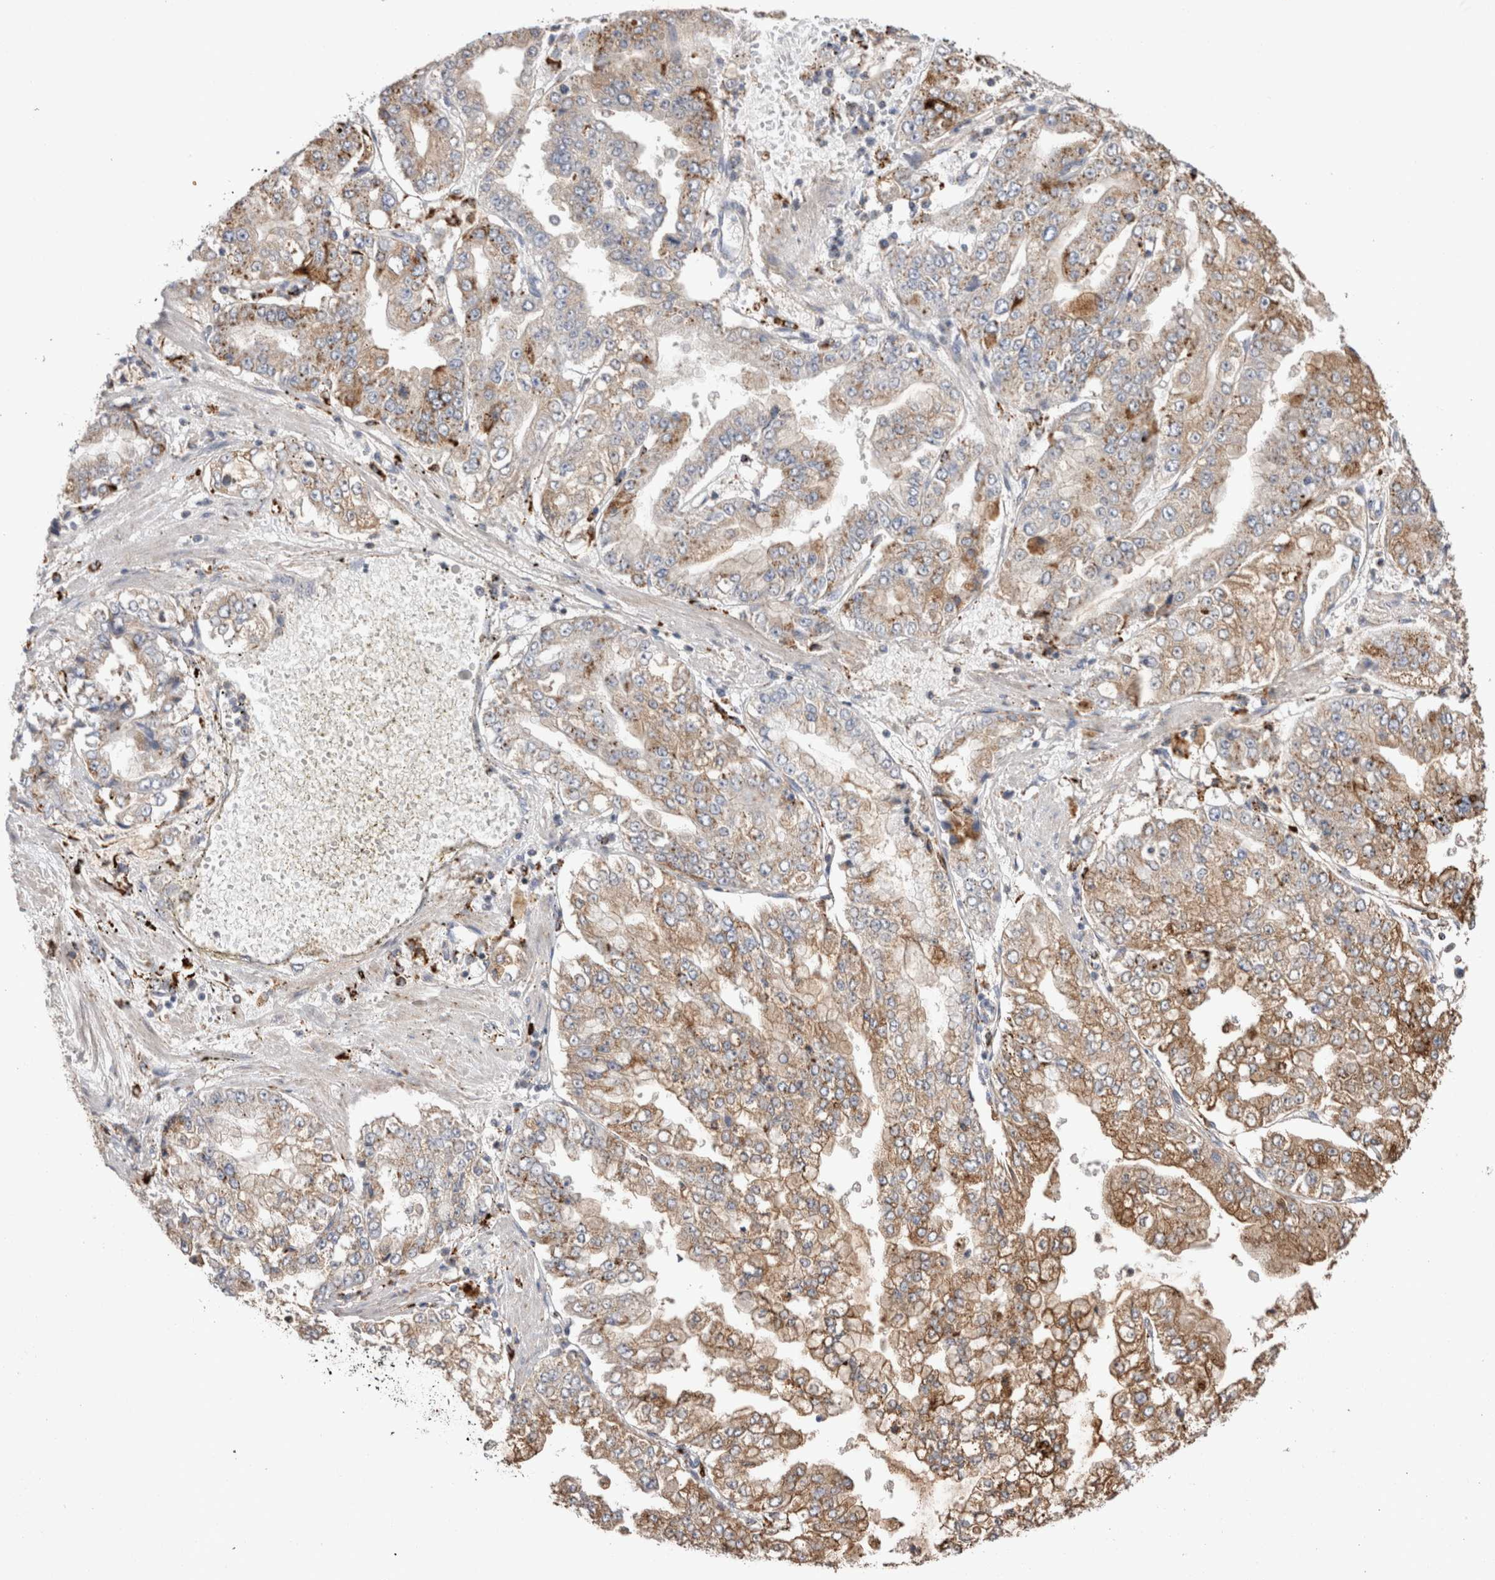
{"staining": {"intensity": "moderate", "quantity": ">75%", "location": "cytoplasmic/membranous"}, "tissue": "stomach cancer", "cell_type": "Tumor cells", "image_type": "cancer", "snomed": [{"axis": "morphology", "description": "Adenocarcinoma, NOS"}, {"axis": "topography", "description": "Stomach"}], "caption": "Protein staining of stomach cancer (adenocarcinoma) tissue displays moderate cytoplasmic/membranous staining in about >75% of tumor cells.", "gene": "CTSA", "patient": {"sex": "male", "age": 76}}